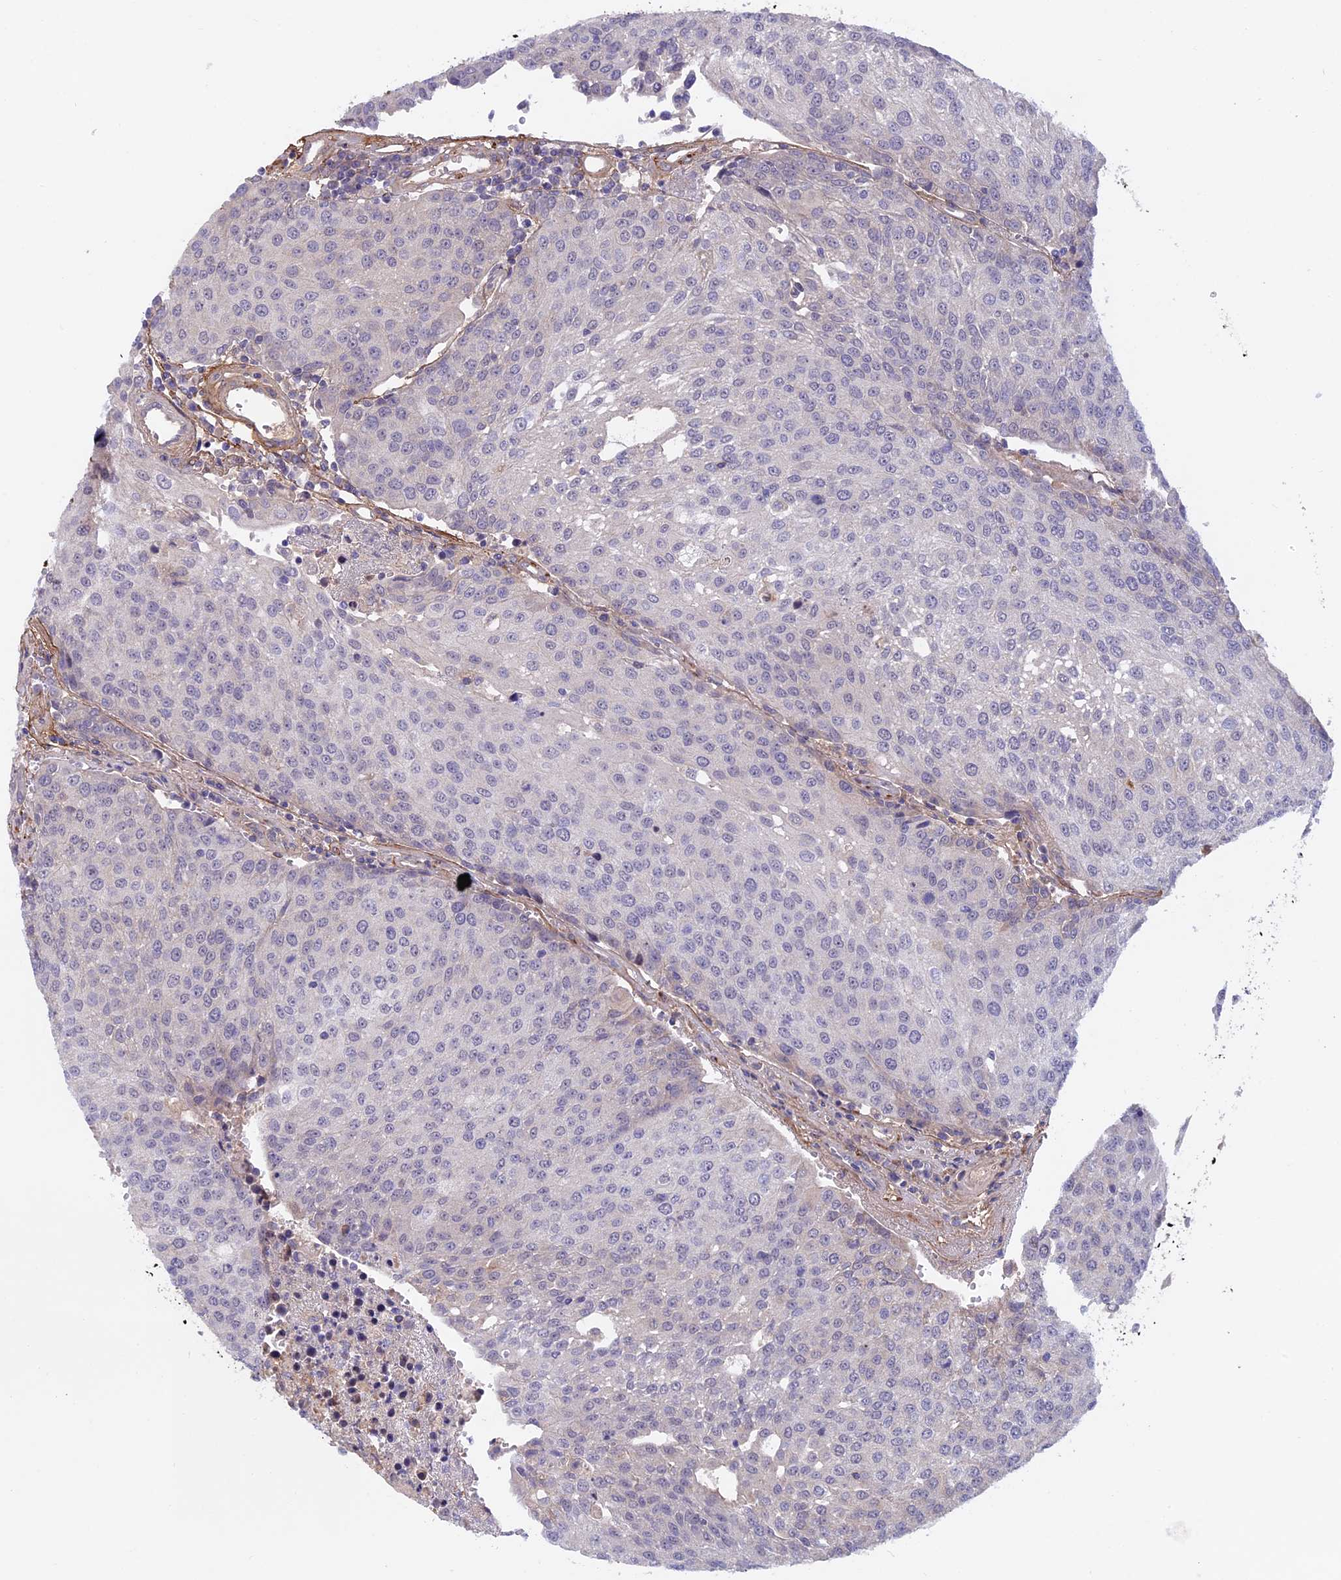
{"staining": {"intensity": "negative", "quantity": "none", "location": "none"}, "tissue": "urothelial cancer", "cell_type": "Tumor cells", "image_type": "cancer", "snomed": [{"axis": "morphology", "description": "Urothelial carcinoma, High grade"}, {"axis": "topography", "description": "Urinary bladder"}], "caption": "This is an immunohistochemistry photomicrograph of human high-grade urothelial carcinoma. There is no positivity in tumor cells.", "gene": "COL4A3", "patient": {"sex": "female", "age": 85}}